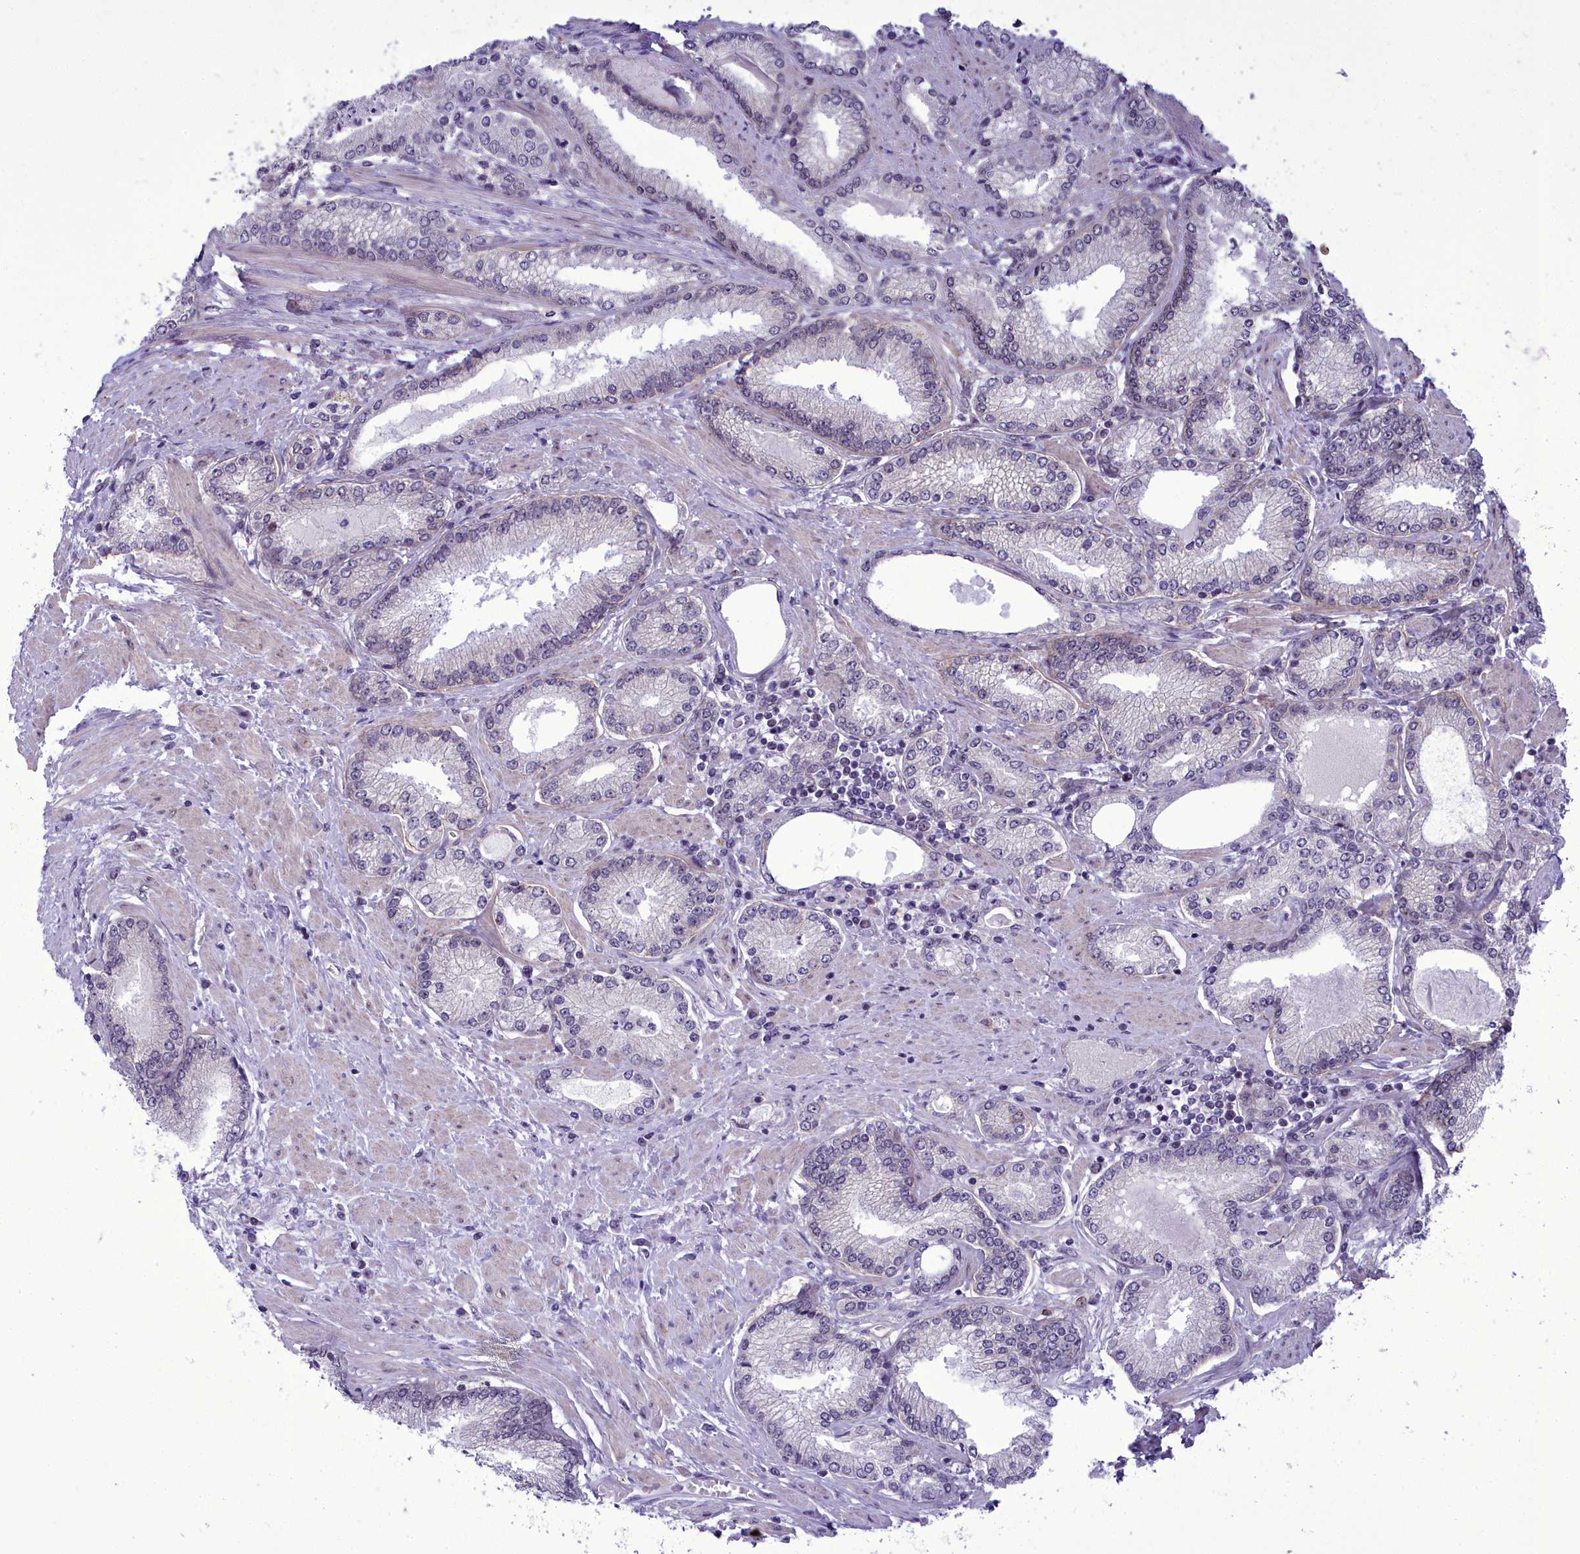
{"staining": {"intensity": "negative", "quantity": "none", "location": "none"}, "tissue": "prostate cancer", "cell_type": "Tumor cells", "image_type": "cancer", "snomed": [{"axis": "morphology", "description": "Adenocarcinoma, High grade"}, {"axis": "topography", "description": "Prostate"}], "caption": "Immunohistochemical staining of human high-grade adenocarcinoma (prostate) exhibits no significant expression in tumor cells.", "gene": "CEACAM19", "patient": {"sex": "male", "age": 66}}